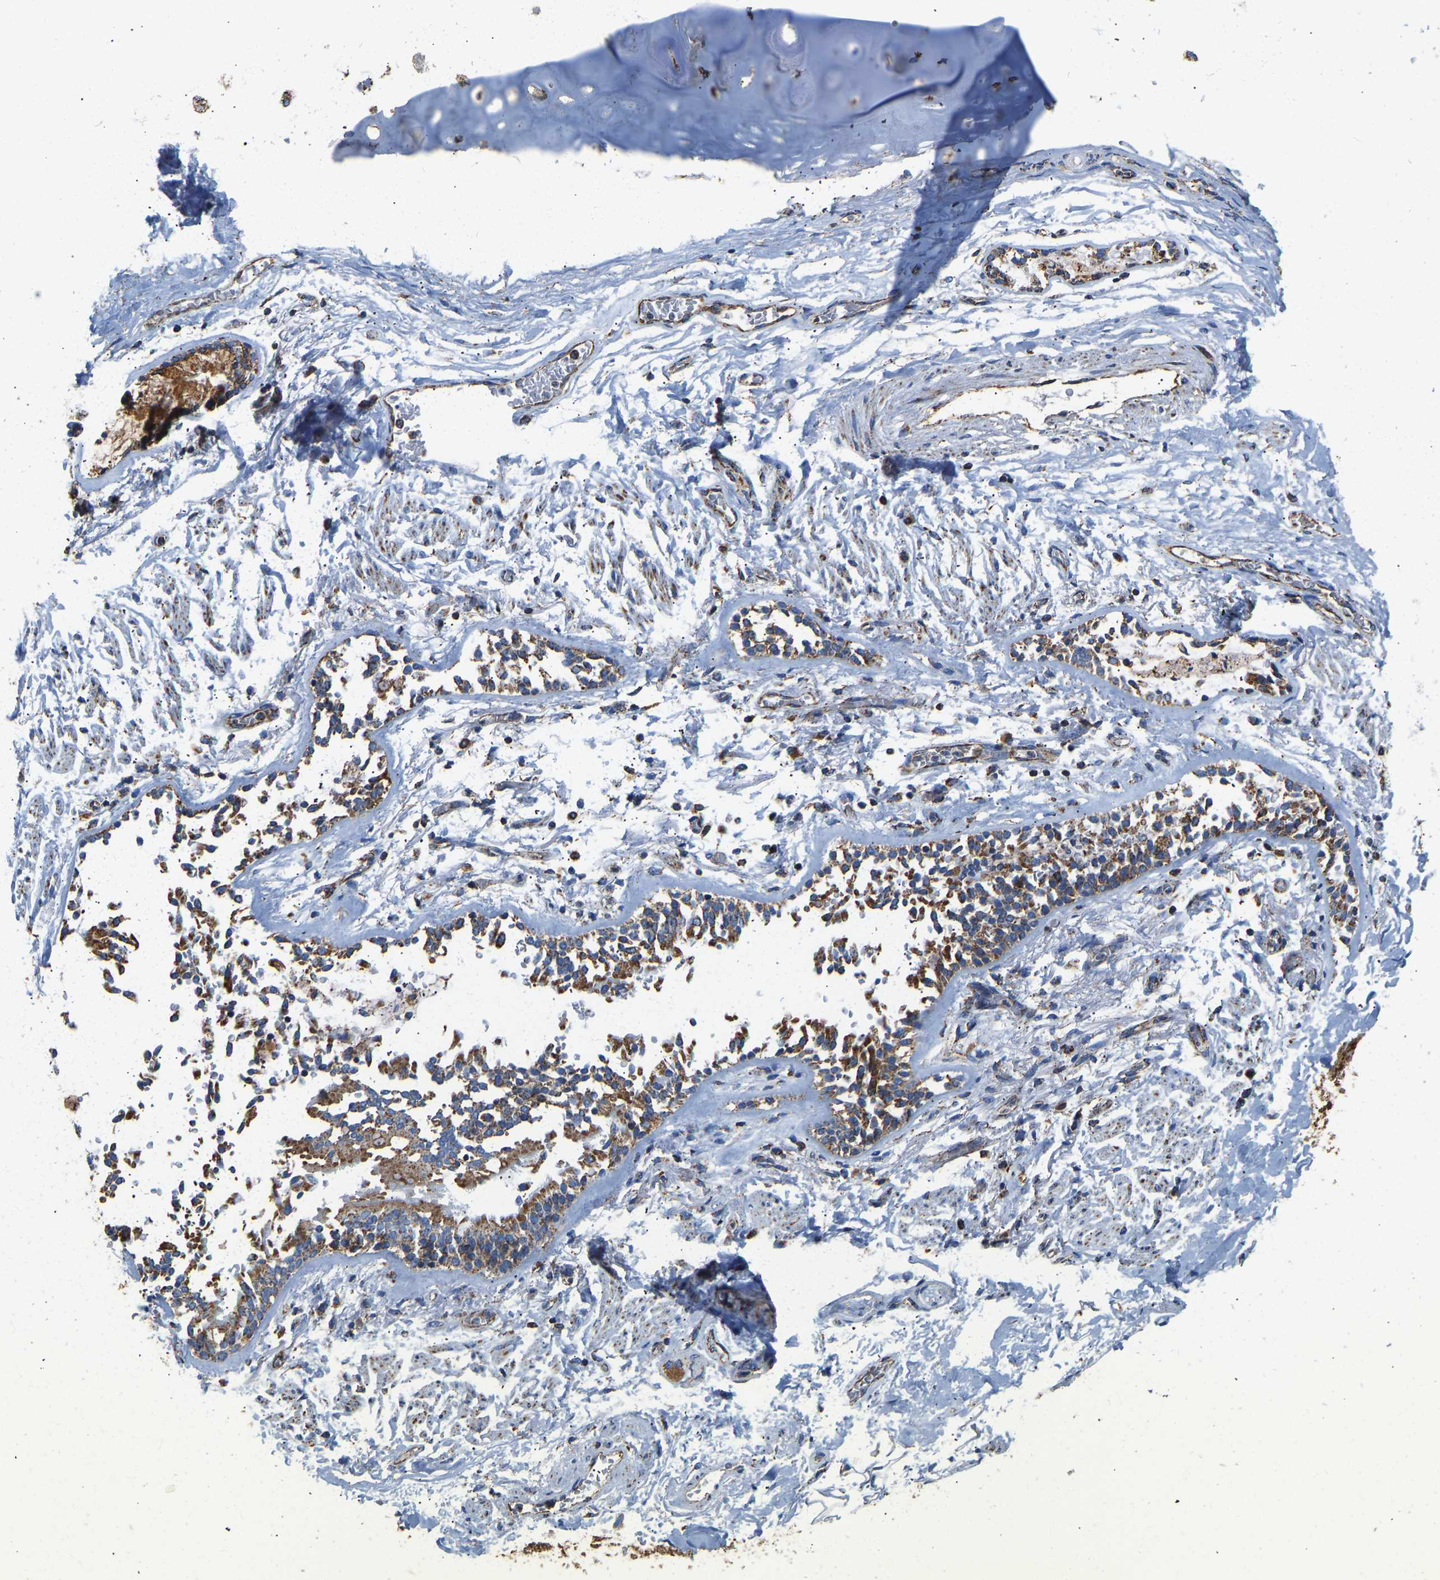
{"staining": {"intensity": "moderate", "quantity": ">75%", "location": "cytoplasmic/membranous"}, "tissue": "adipose tissue", "cell_type": "Adipocytes", "image_type": "normal", "snomed": [{"axis": "morphology", "description": "Normal tissue, NOS"}, {"axis": "topography", "description": "Cartilage tissue"}, {"axis": "topography", "description": "Lung"}], "caption": "Adipocytes show medium levels of moderate cytoplasmic/membranous positivity in about >75% of cells in normal human adipose tissue.", "gene": "IRX6", "patient": {"sex": "female", "age": 77}}